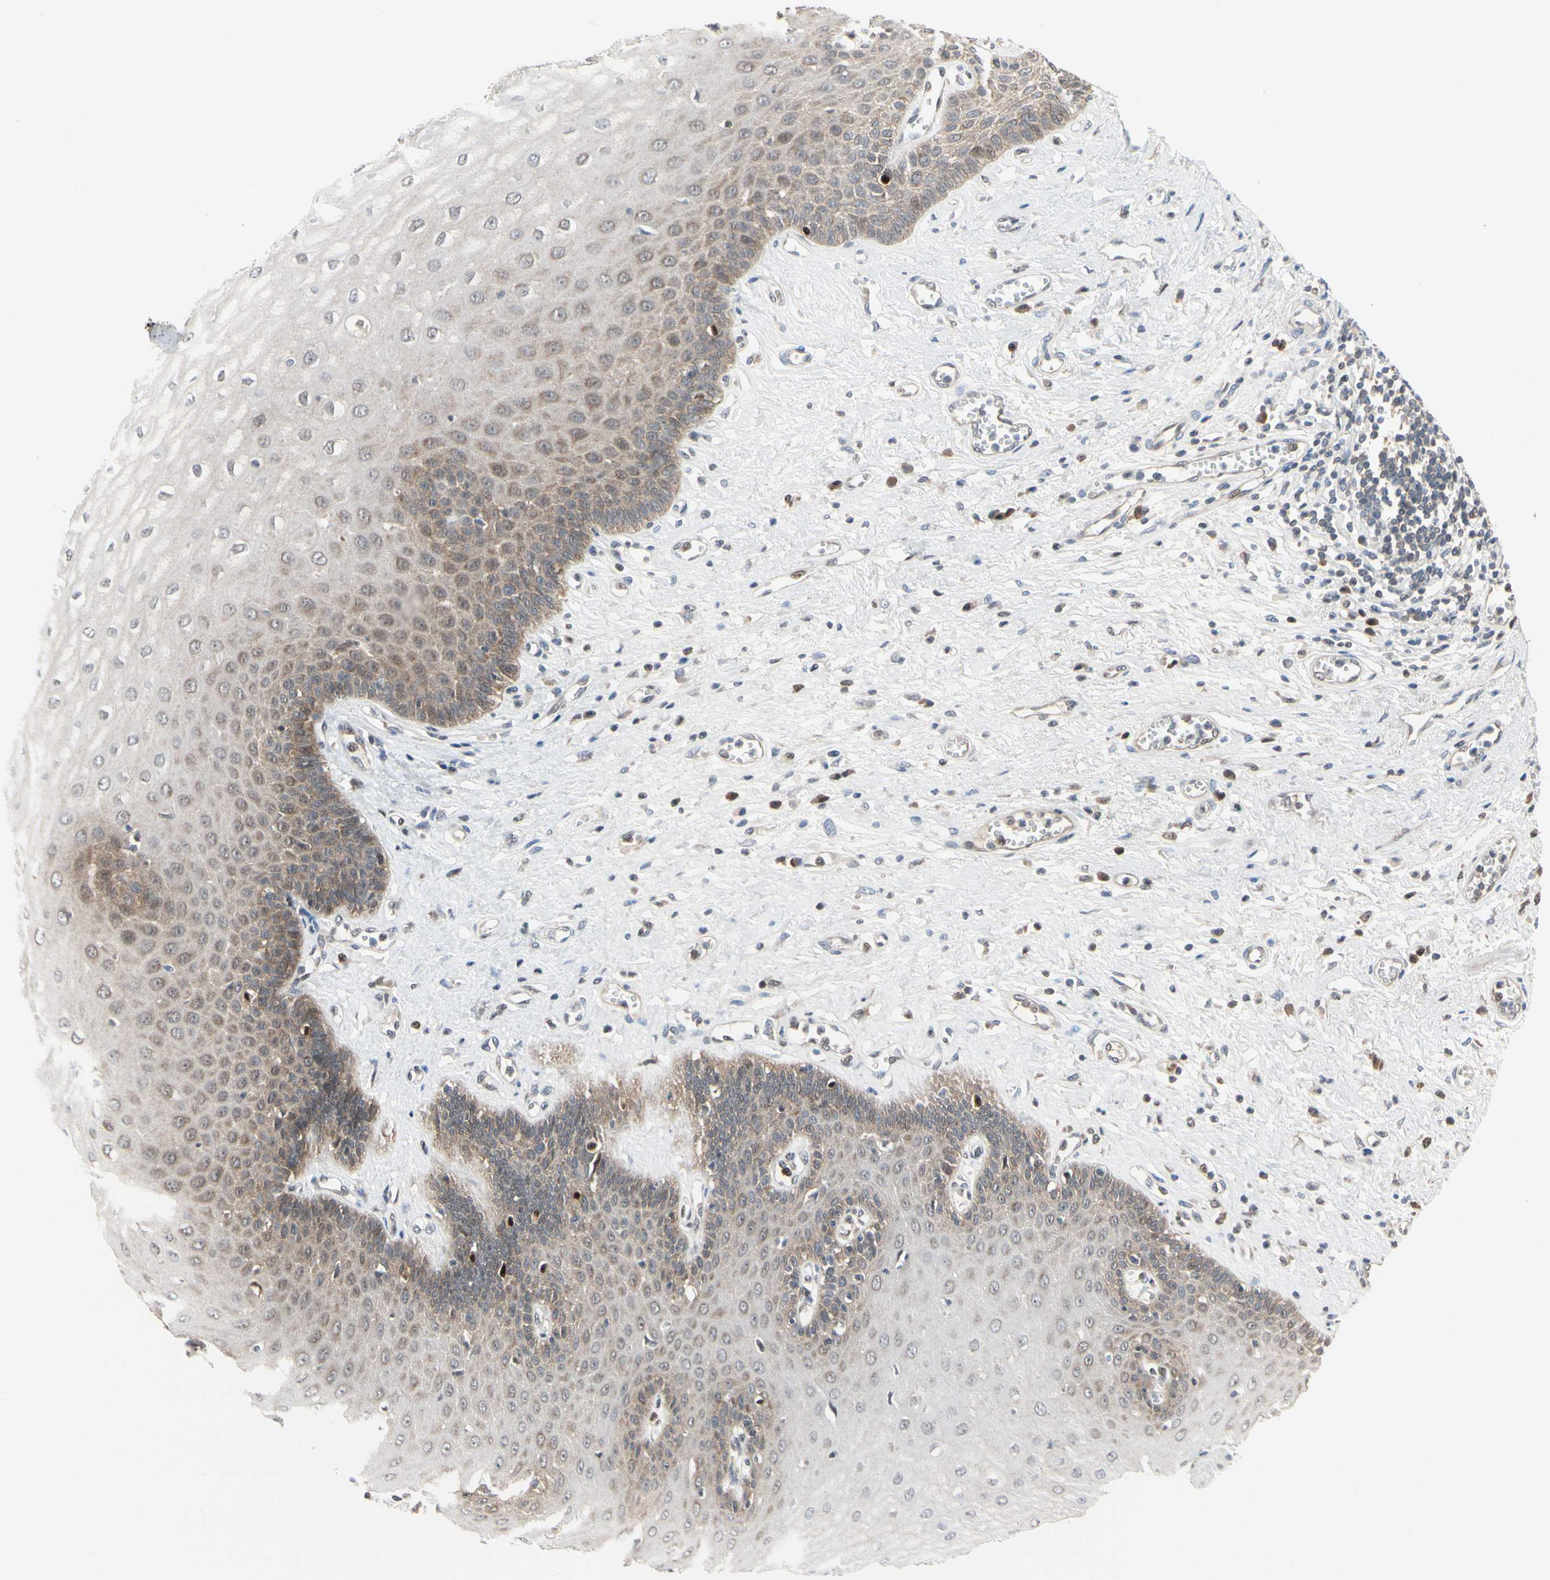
{"staining": {"intensity": "moderate", "quantity": "25%-75%", "location": "cytoplasmic/membranous"}, "tissue": "esophagus", "cell_type": "Squamous epithelial cells", "image_type": "normal", "snomed": [{"axis": "morphology", "description": "Normal tissue, NOS"}, {"axis": "morphology", "description": "Squamous cell carcinoma, NOS"}, {"axis": "topography", "description": "Esophagus"}], "caption": "Immunohistochemistry (IHC) image of unremarkable esophagus stained for a protein (brown), which shows medium levels of moderate cytoplasmic/membranous positivity in approximately 25%-75% of squamous epithelial cells.", "gene": "CDK5", "patient": {"sex": "male", "age": 65}}